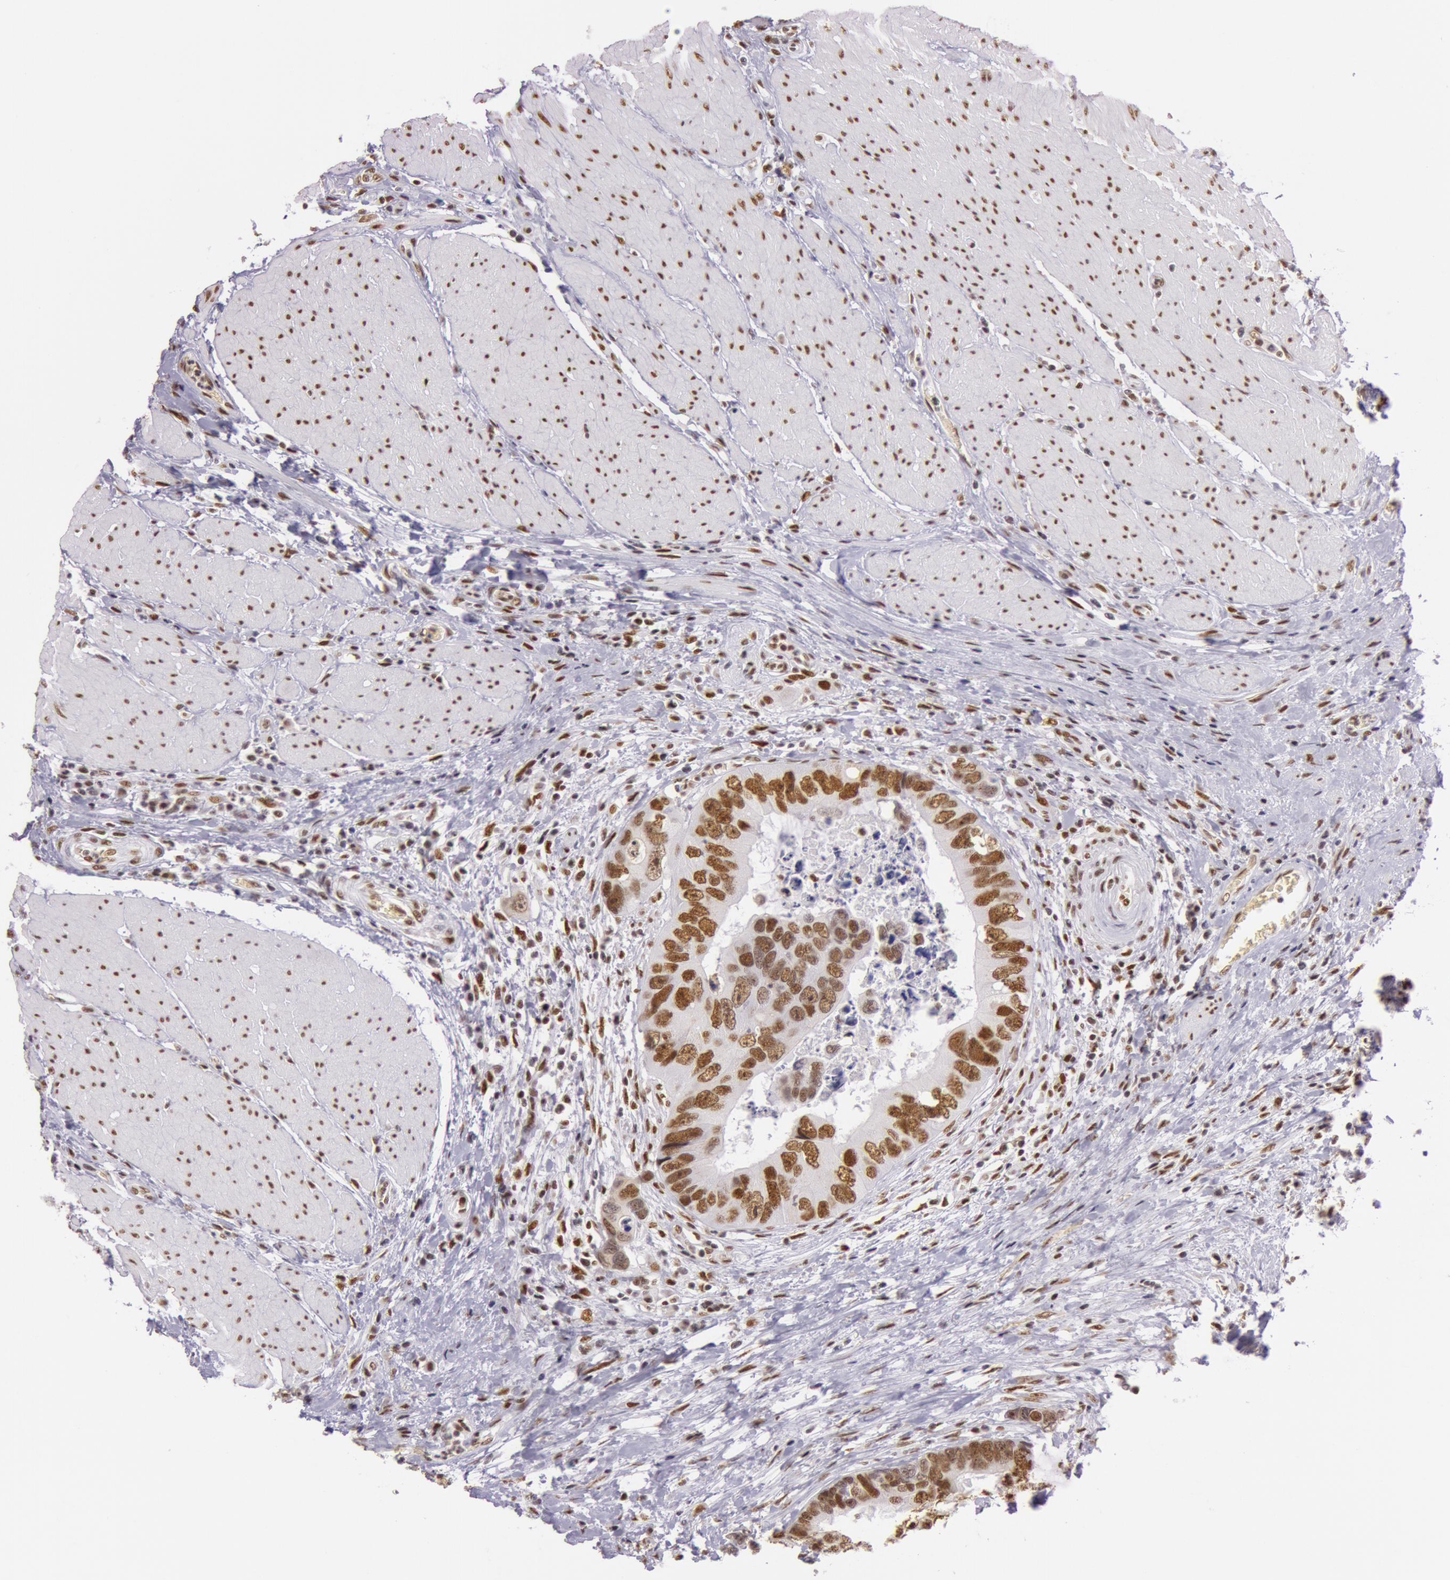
{"staining": {"intensity": "strong", "quantity": ">75%", "location": "nuclear"}, "tissue": "colorectal cancer", "cell_type": "Tumor cells", "image_type": "cancer", "snomed": [{"axis": "morphology", "description": "Adenocarcinoma, NOS"}, {"axis": "topography", "description": "Rectum"}], "caption": "Human colorectal adenocarcinoma stained with a brown dye exhibits strong nuclear positive positivity in approximately >75% of tumor cells.", "gene": "NBN", "patient": {"sex": "female", "age": 67}}